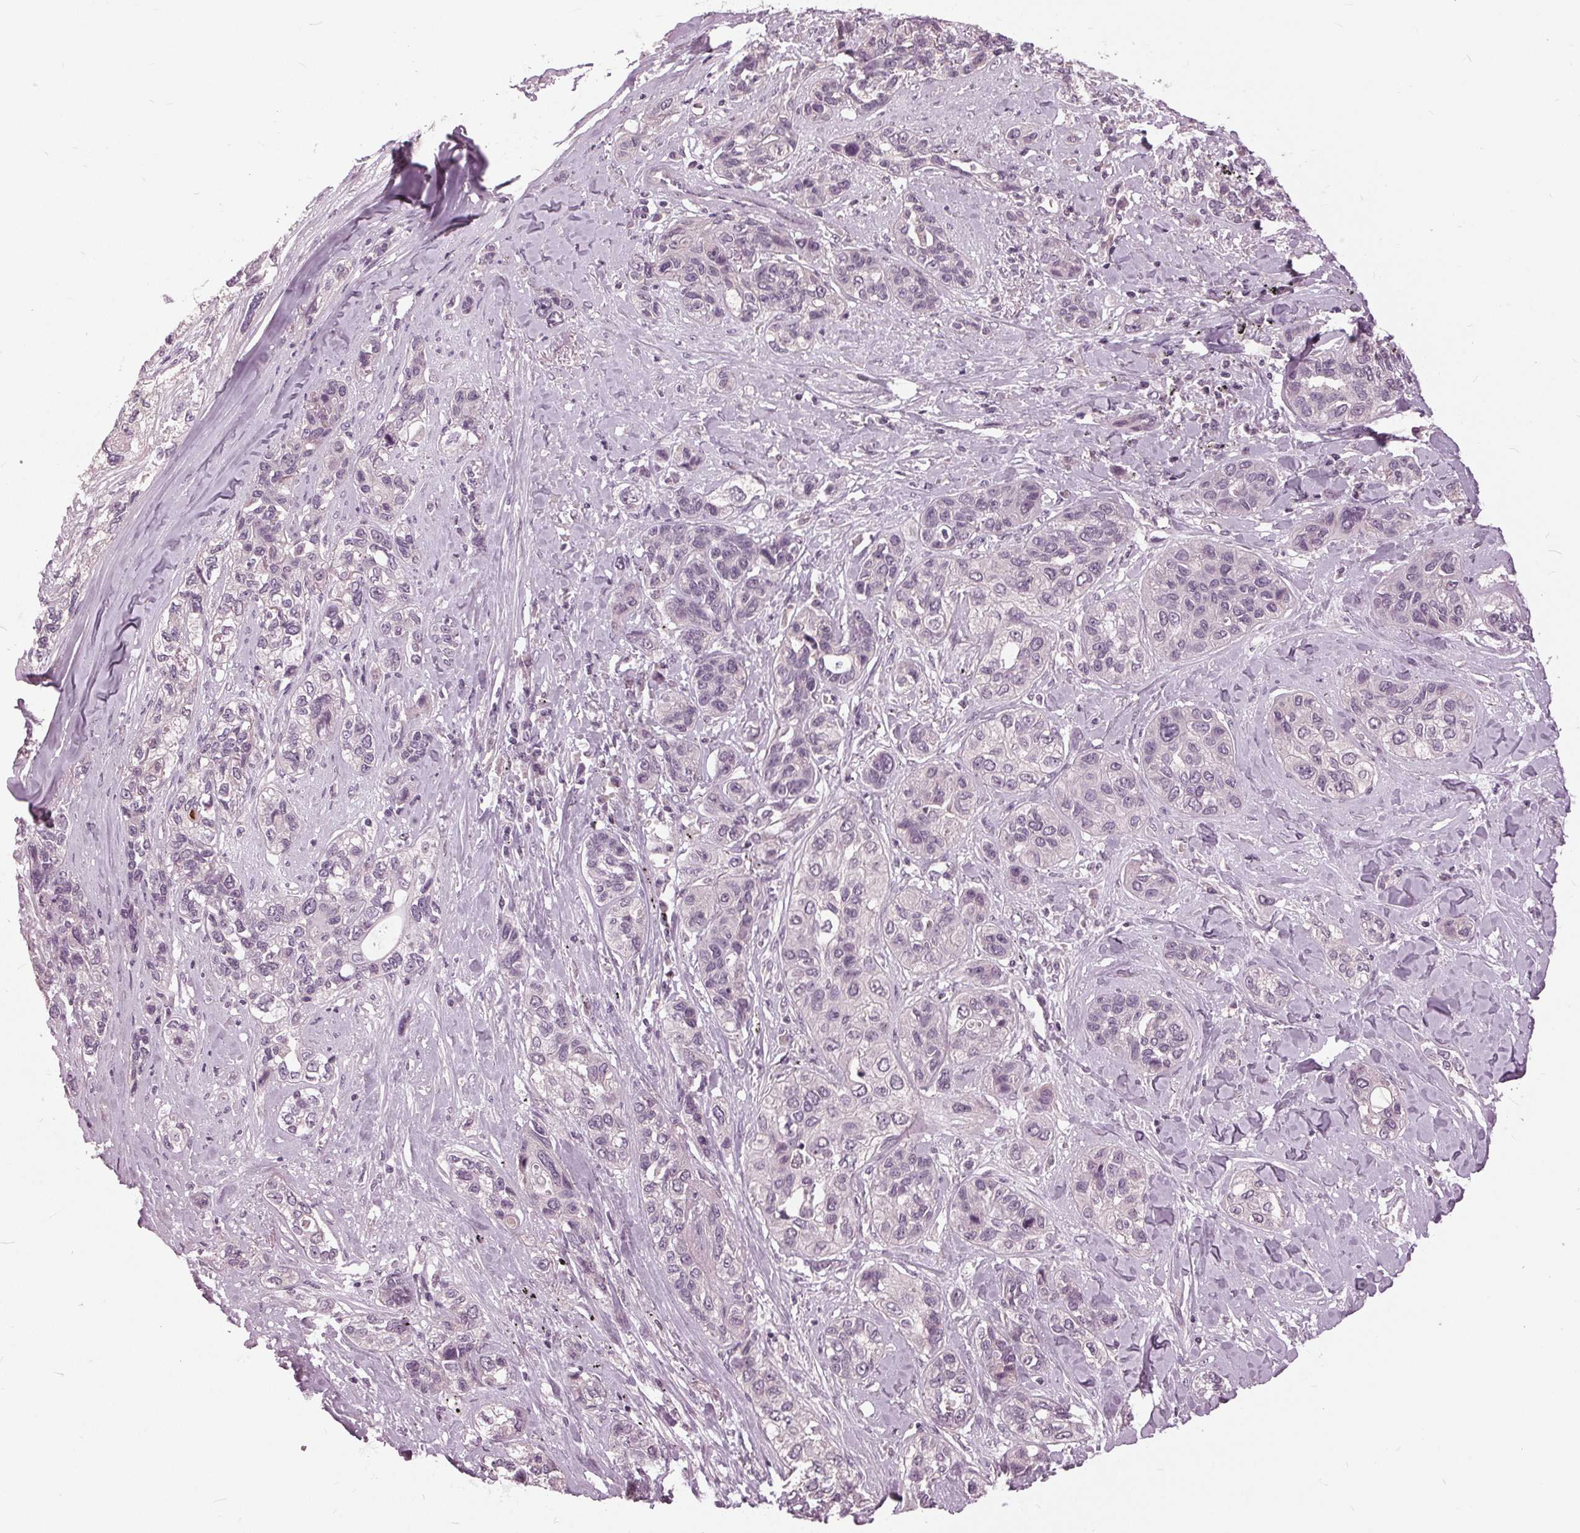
{"staining": {"intensity": "negative", "quantity": "none", "location": "none"}, "tissue": "lung cancer", "cell_type": "Tumor cells", "image_type": "cancer", "snomed": [{"axis": "morphology", "description": "Squamous cell carcinoma, NOS"}, {"axis": "topography", "description": "Lung"}], "caption": "A high-resolution micrograph shows immunohistochemistry (IHC) staining of lung cancer, which shows no significant positivity in tumor cells.", "gene": "SIGLEC6", "patient": {"sex": "female", "age": 70}}